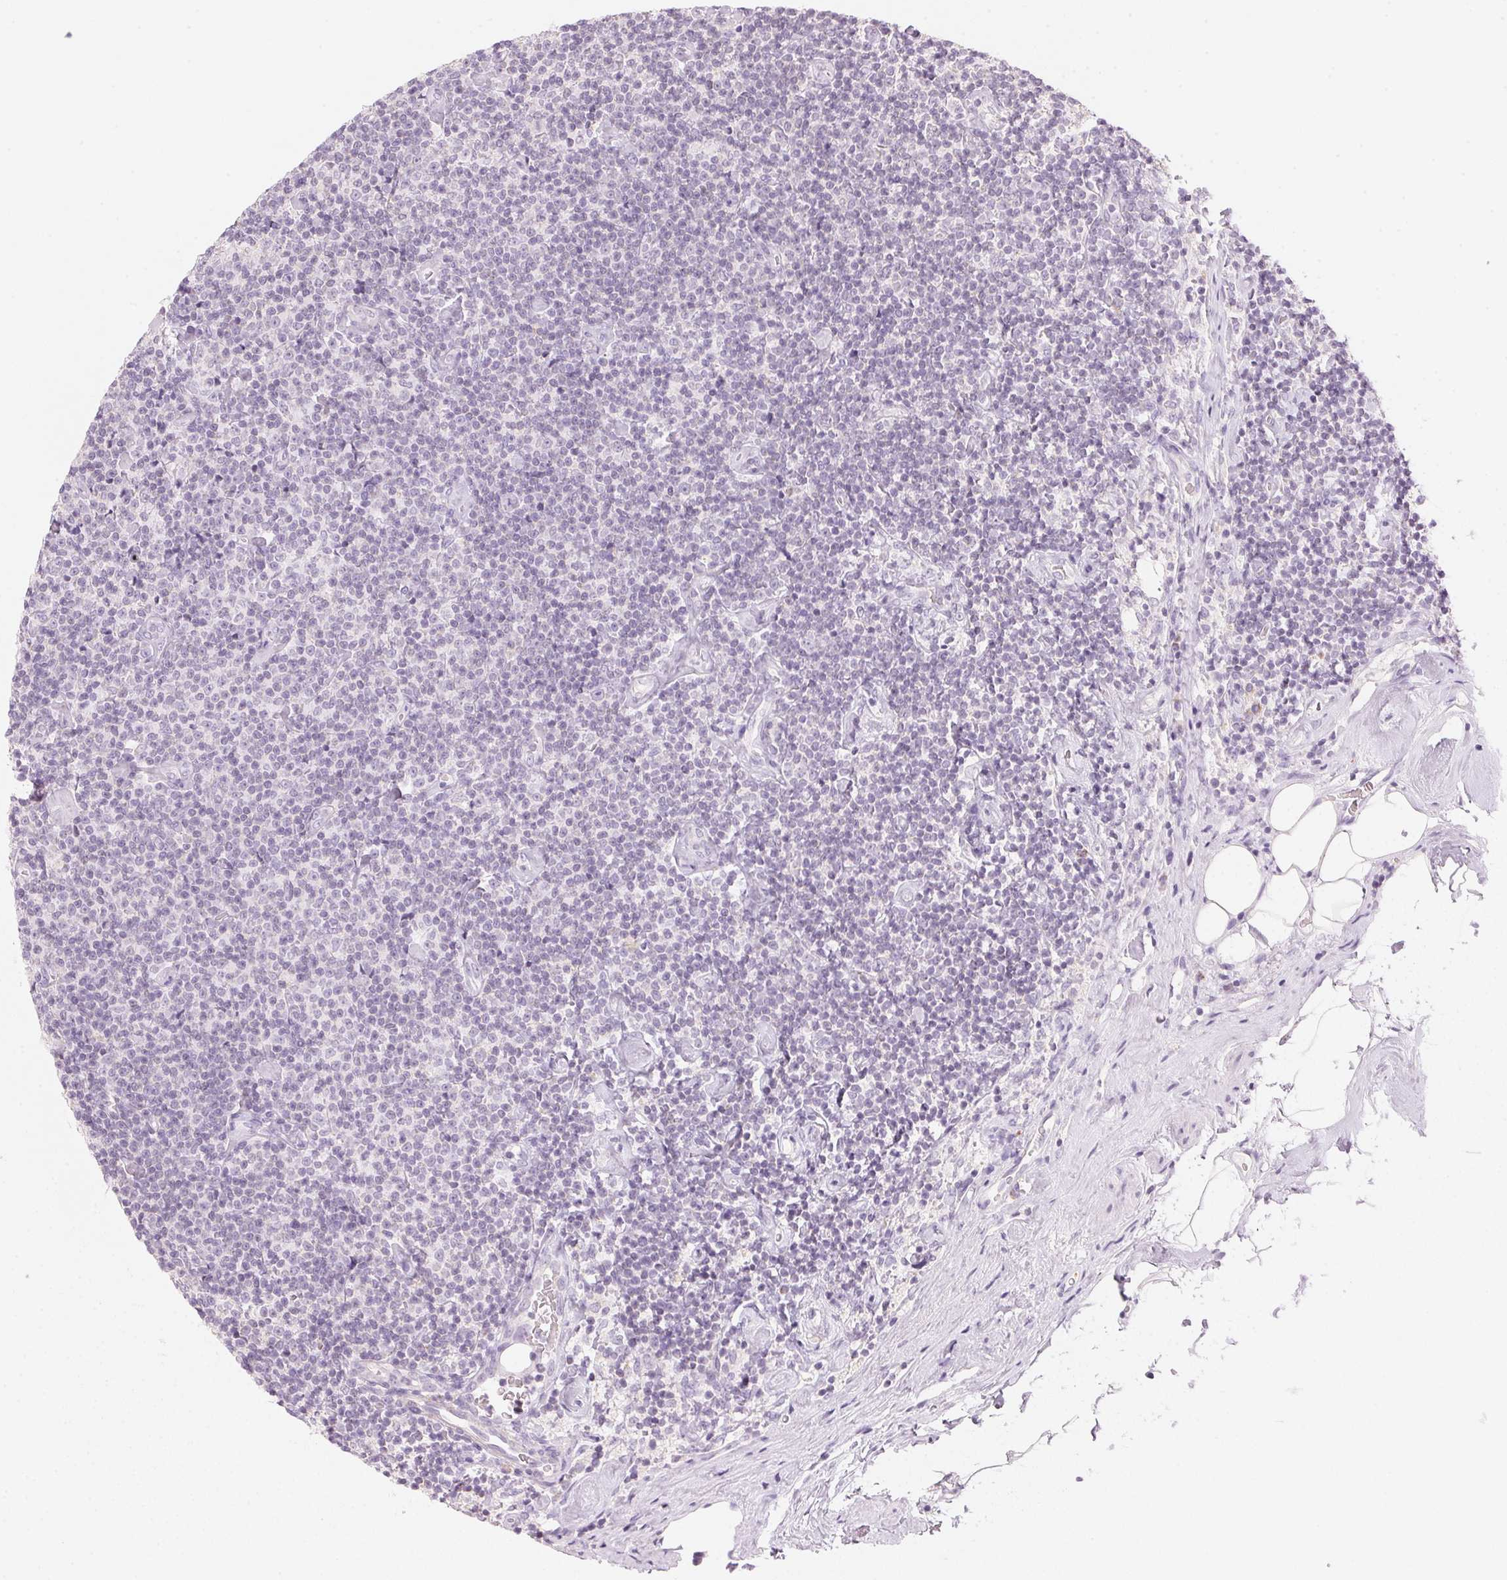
{"staining": {"intensity": "negative", "quantity": "none", "location": "none"}, "tissue": "lymphoma", "cell_type": "Tumor cells", "image_type": "cancer", "snomed": [{"axis": "morphology", "description": "Malignant lymphoma, non-Hodgkin's type, Low grade"}, {"axis": "topography", "description": "Lymph node"}], "caption": "This is an immunohistochemistry (IHC) micrograph of low-grade malignant lymphoma, non-Hodgkin's type. There is no expression in tumor cells.", "gene": "HOXB13", "patient": {"sex": "male", "age": 81}}